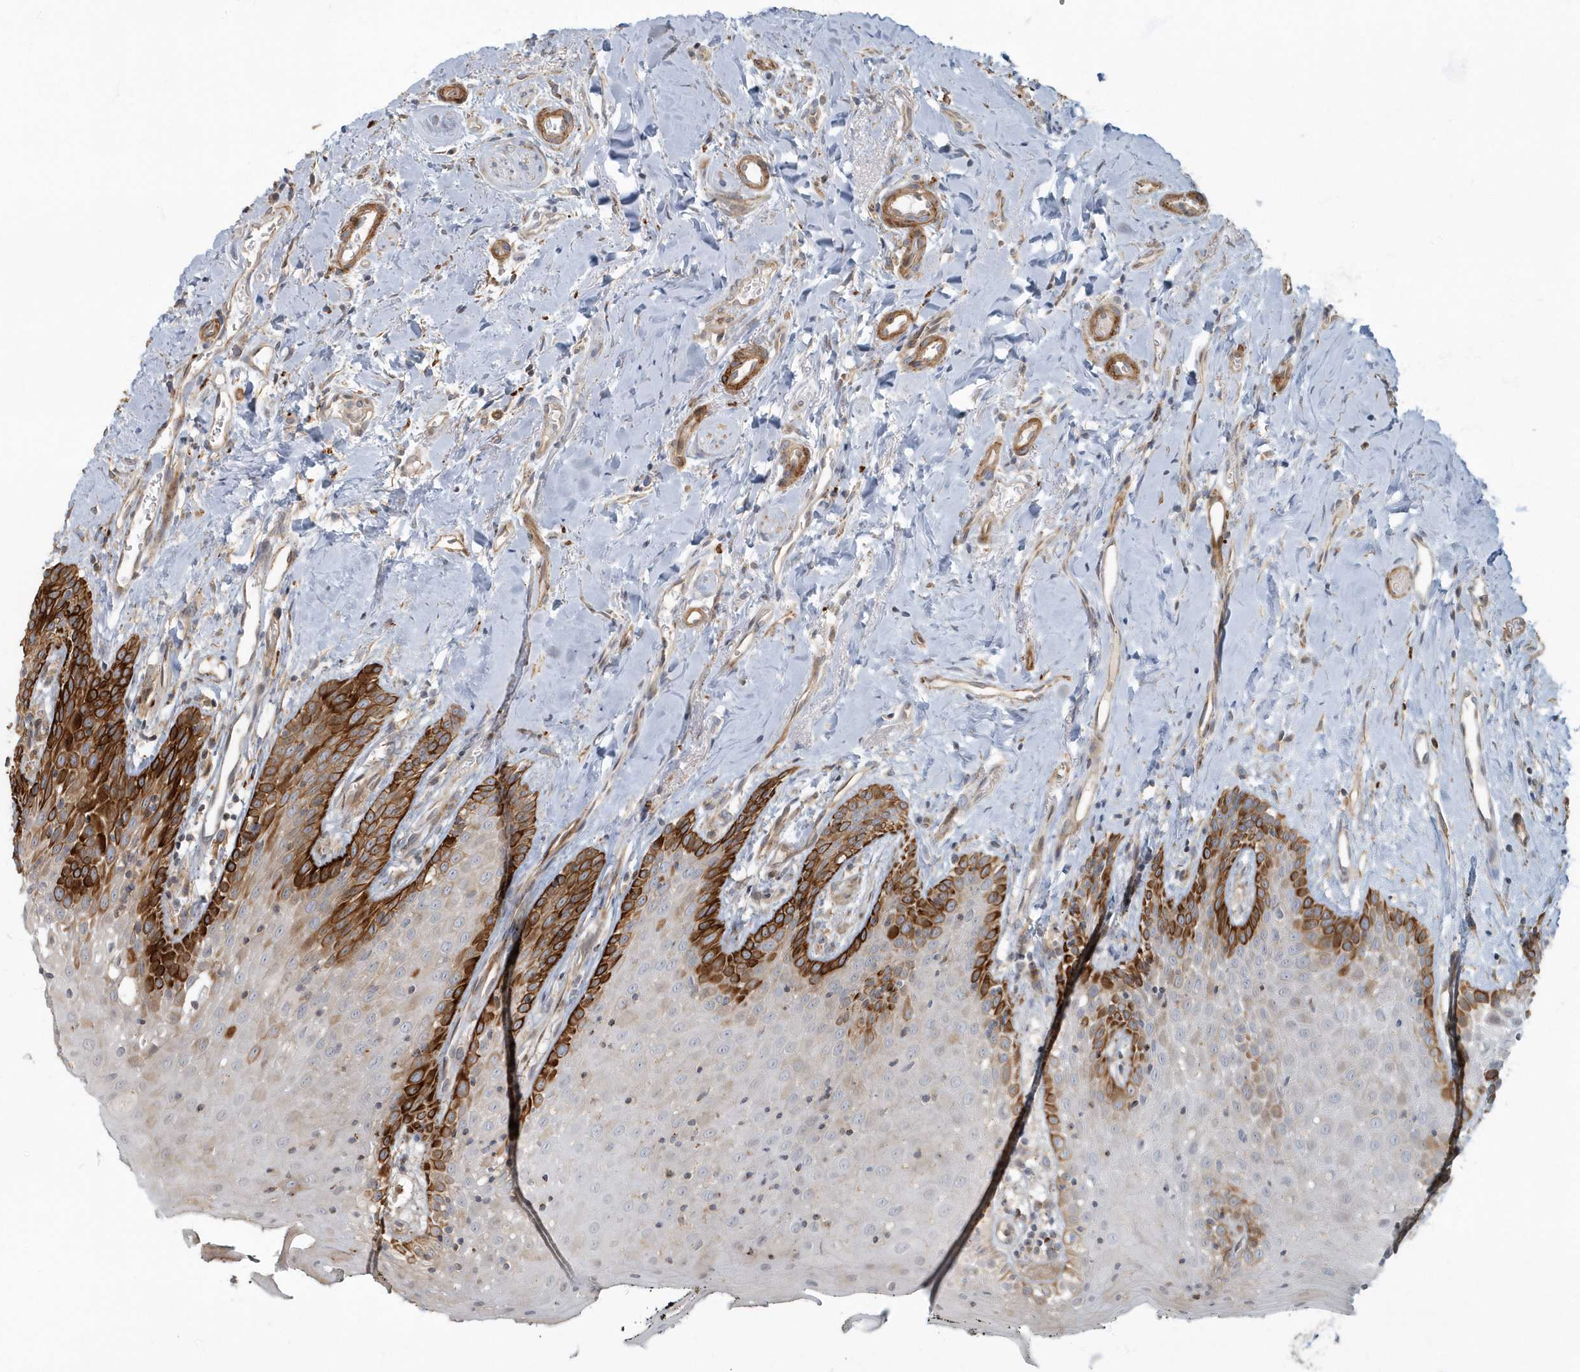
{"staining": {"intensity": "strong", "quantity": "25%-75%", "location": "cytoplasmic/membranous"}, "tissue": "oral mucosa", "cell_type": "Squamous epithelial cells", "image_type": "normal", "snomed": [{"axis": "morphology", "description": "Normal tissue, NOS"}, {"axis": "topography", "description": "Oral tissue"}], "caption": "Squamous epithelial cells reveal high levels of strong cytoplasmic/membranous positivity in approximately 25%-75% of cells in unremarkable human oral mucosa.", "gene": "ARHGEF38", "patient": {"sex": "male", "age": 74}}